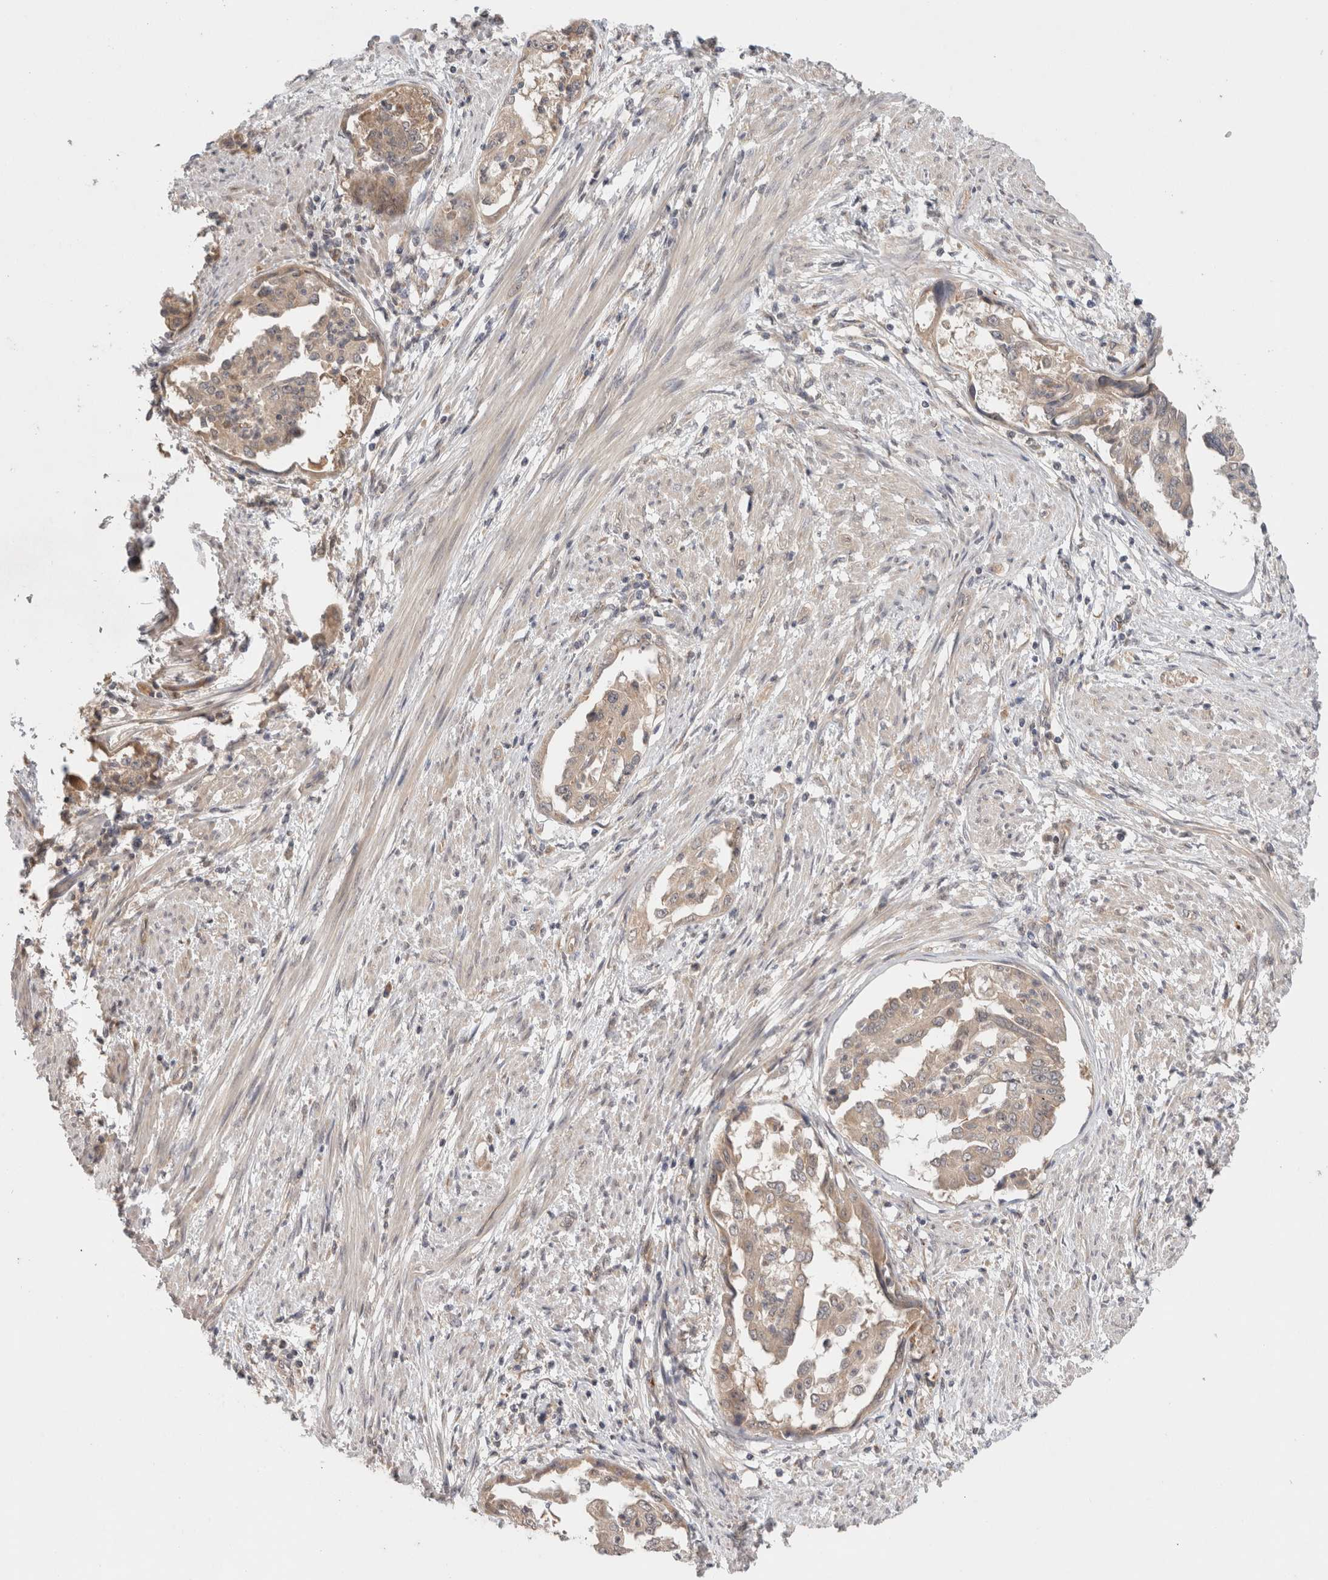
{"staining": {"intensity": "weak", "quantity": ">75%", "location": "cytoplasmic/membranous"}, "tissue": "endometrial cancer", "cell_type": "Tumor cells", "image_type": "cancer", "snomed": [{"axis": "morphology", "description": "Adenocarcinoma, NOS"}, {"axis": "topography", "description": "Endometrium"}], "caption": "Tumor cells reveal weak cytoplasmic/membranous staining in about >75% of cells in endometrial cancer (adenocarcinoma). The staining was performed using DAB, with brown indicating positive protein expression. Nuclei are stained blue with hematoxylin.", "gene": "SGK1", "patient": {"sex": "female", "age": 85}}